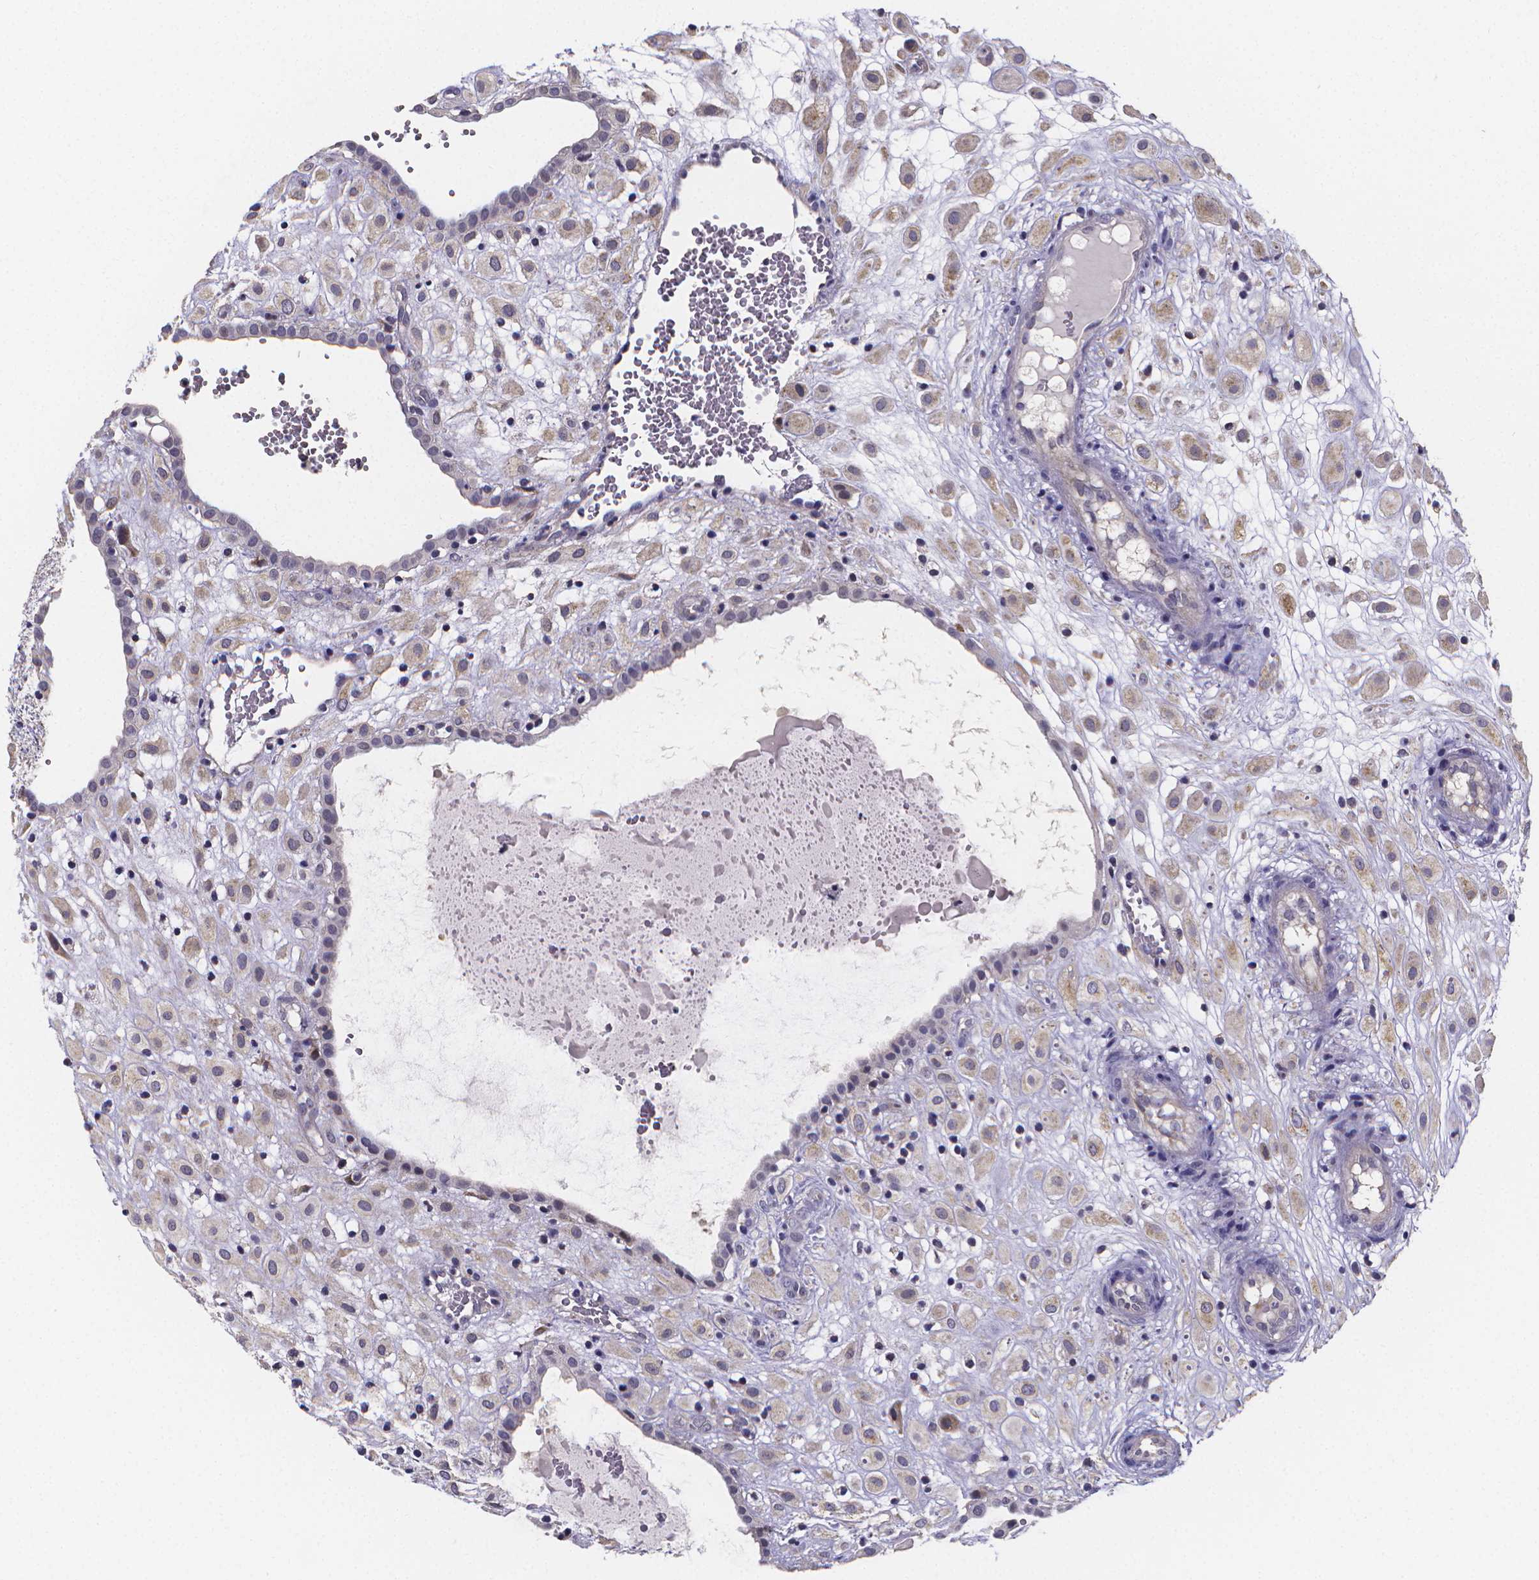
{"staining": {"intensity": "weak", "quantity": "25%-75%", "location": "cytoplasmic/membranous"}, "tissue": "placenta", "cell_type": "Decidual cells", "image_type": "normal", "snomed": [{"axis": "morphology", "description": "Normal tissue, NOS"}, {"axis": "topography", "description": "Placenta"}], "caption": "A high-resolution histopathology image shows IHC staining of normal placenta, which exhibits weak cytoplasmic/membranous staining in approximately 25%-75% of decidual cells.", "gene": "PAH", "patient": {"sex": "female", "age": 24}}